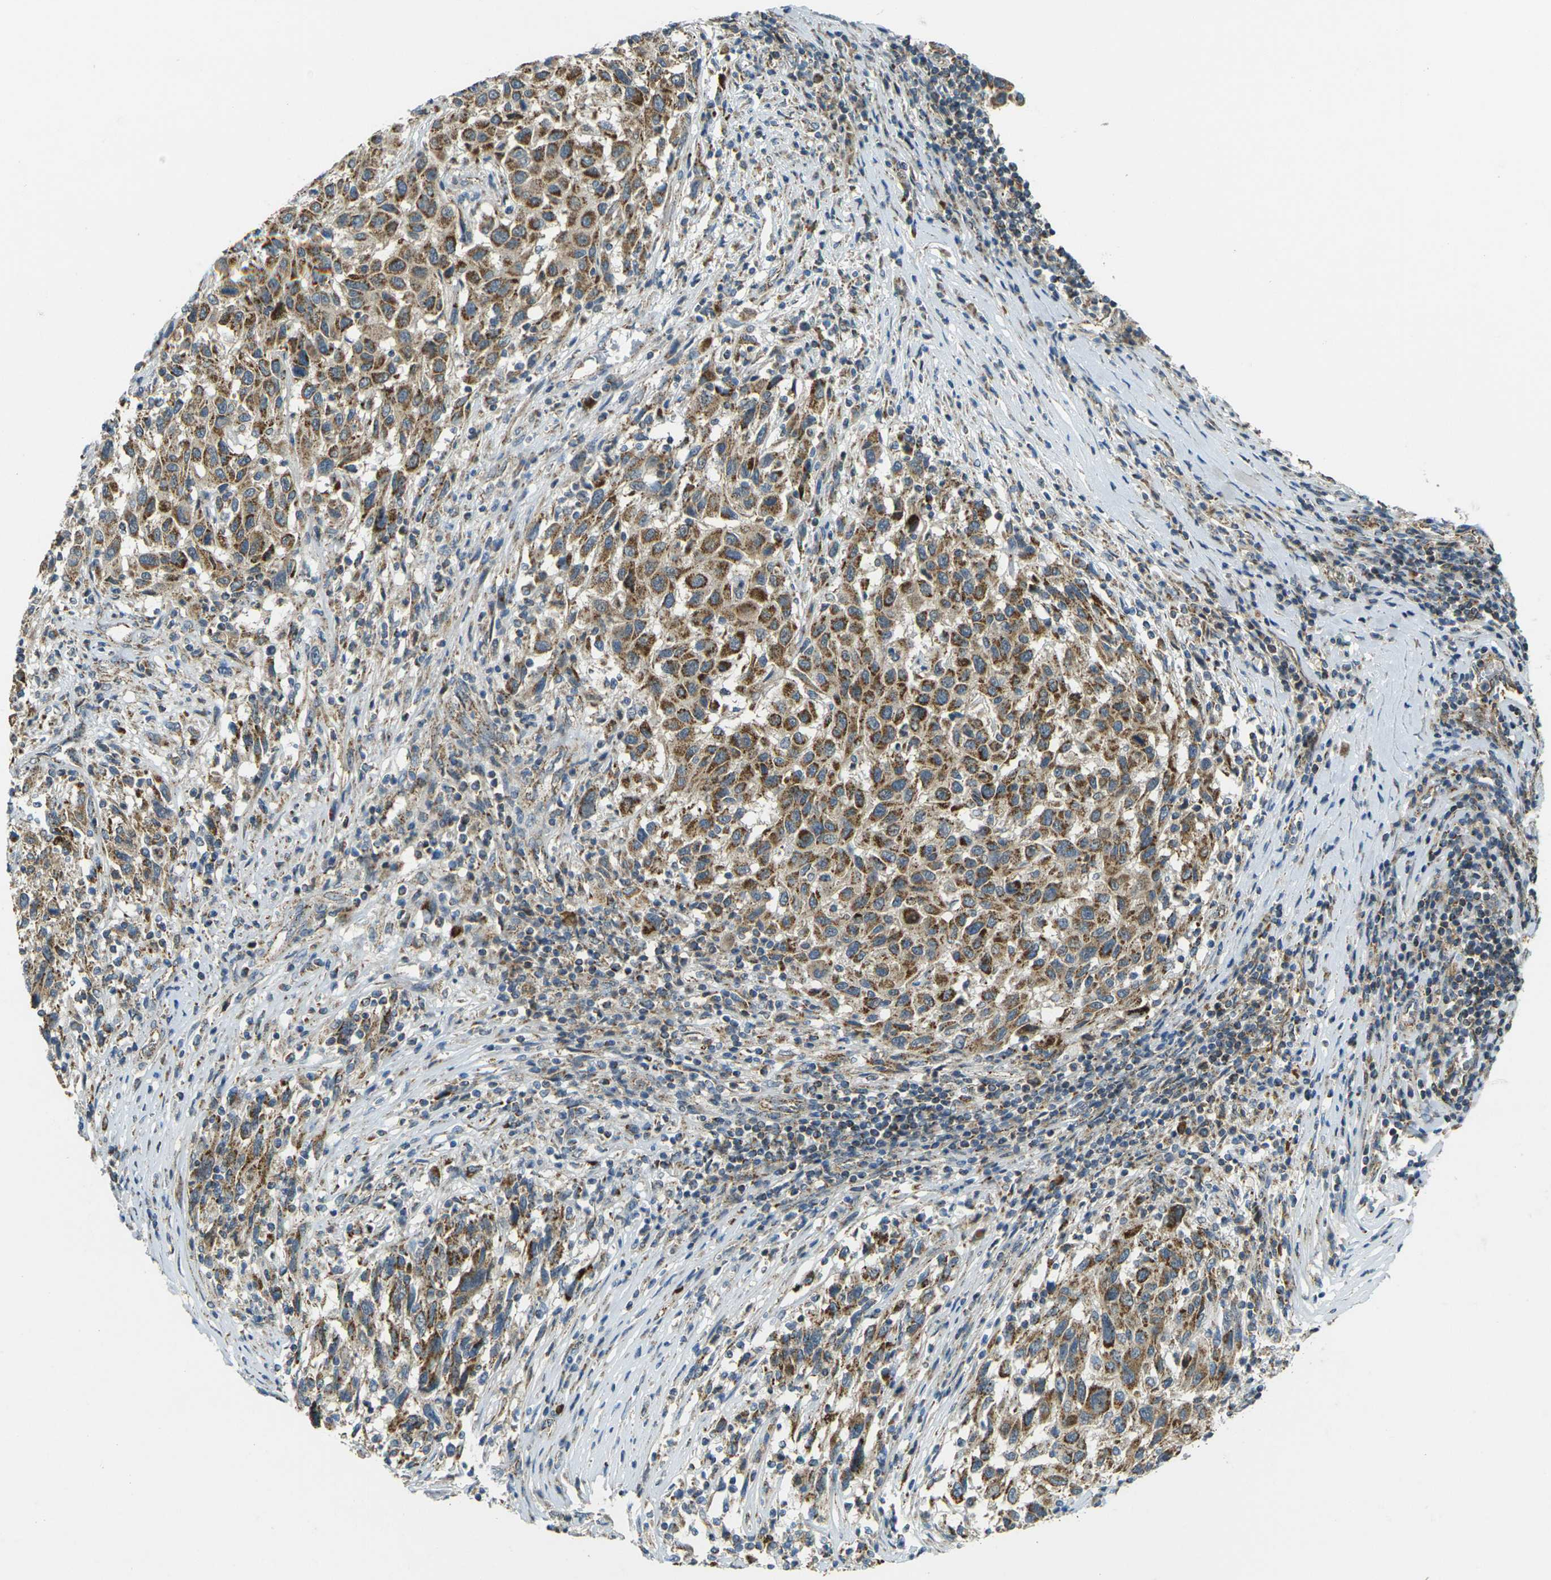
{"staining": {"intensity": "moderate", "quantity": ">75%", "location": "cytoplasmic/membranous"}, "tissue": "melanoma", "cell_type": "Tumor cells", "image_type": "cancer", "snomed": [{"axis": "morphology", "description": "Malignant melanoma, Metastatic site"}, {"axis": "topography", "description": "Lymph node"}], "caption": "Moderate cytoplasmic/membranous expression is appreciated in approximately >75% of tumor cells in malignant melanoma (metastatic site). Nuclei are stained in blue.", "gene": "IGF1R", "patient": {"sex": "male", "age": 61}}